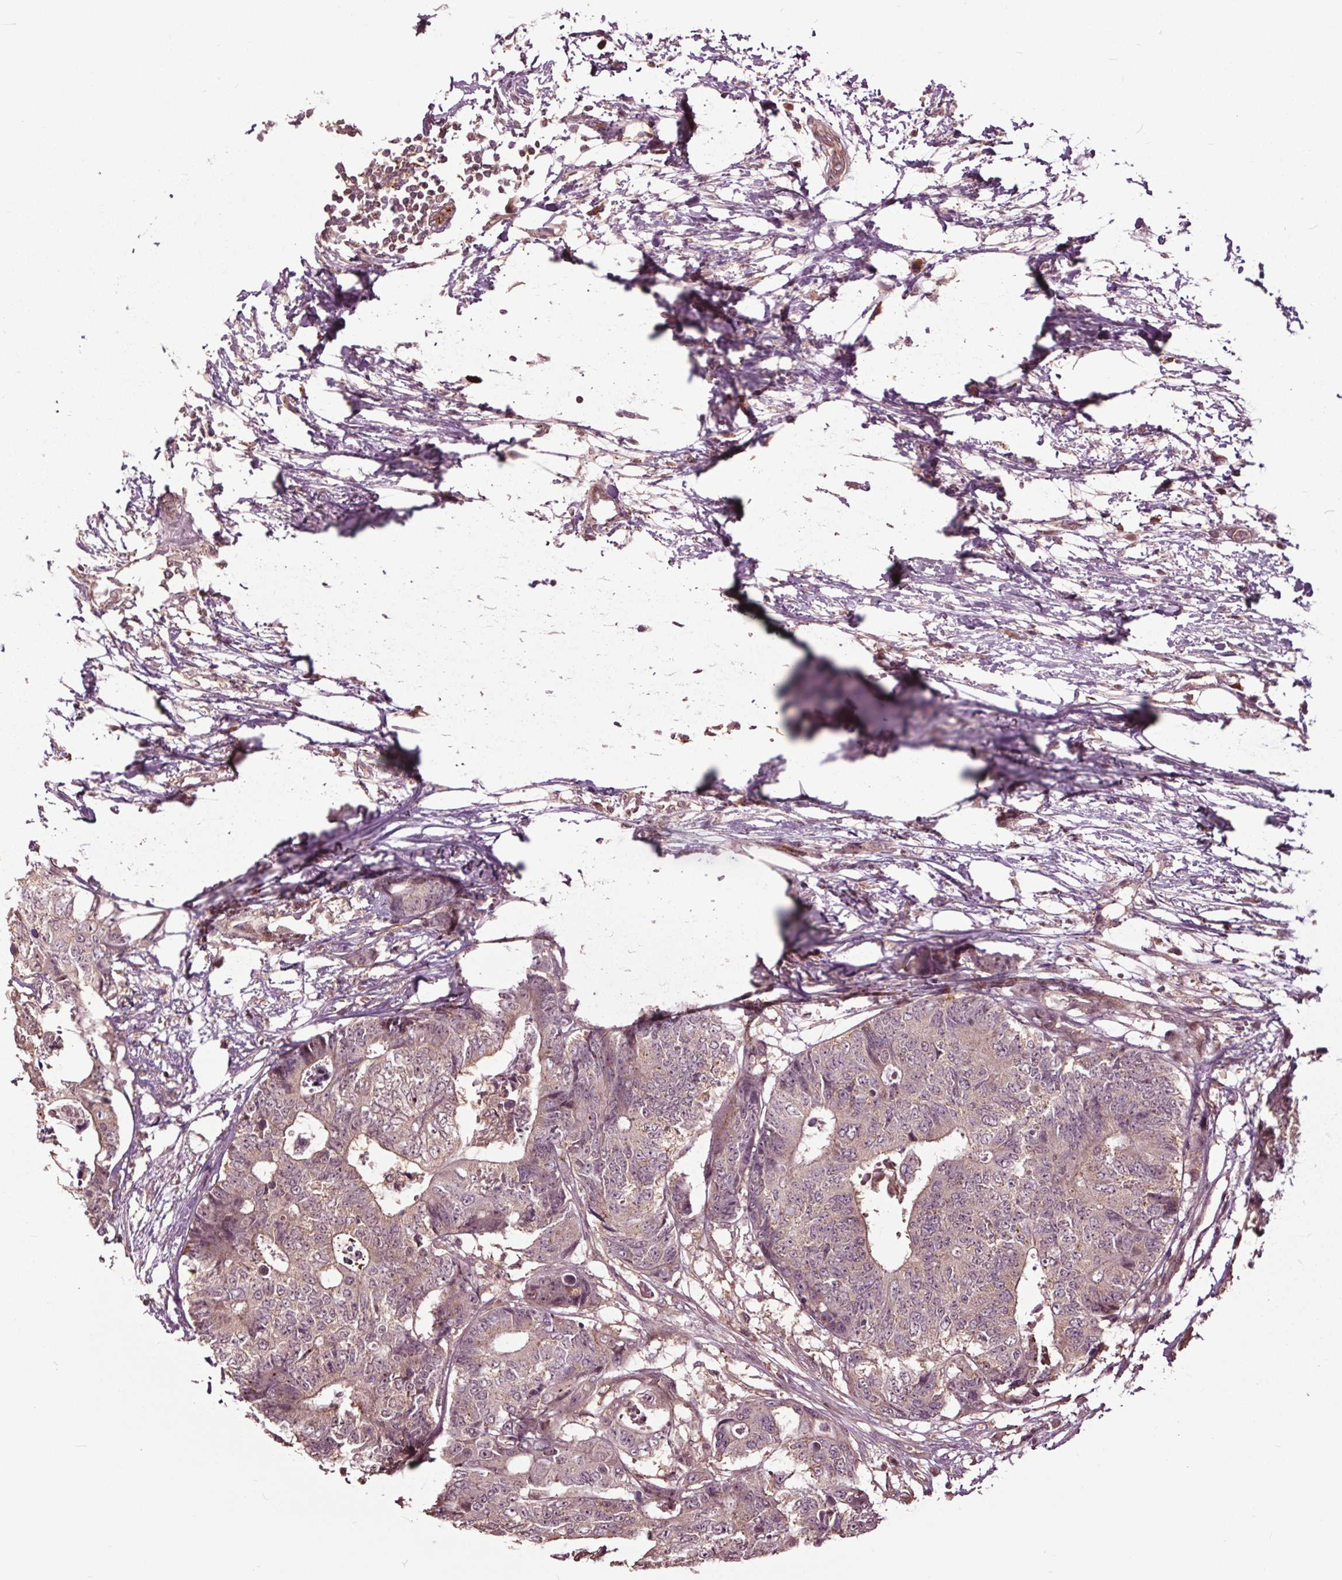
{"staining": {"intensity": "weak", "quantity": ">75%", "location": "cytoplasmic/membranous"}, "tissue": "colorectal cancer", "cell_type": "Tumor cells", "image_type": "cancer", "snomed": [{"axis": "morphology", "description": "Adenocarcinoma, NOS"}, {"axis": "topography", "description": "Colon"}], "caption": "This micrograph exhibits immunohistochemistry staining of human colorectal adenocarcinoma, with low weak cytoplasmic/membranous positivity in approximately >75% of tumor cells.", "gene": "CEP95", "patient": {"sex": "female", "age": 48}}